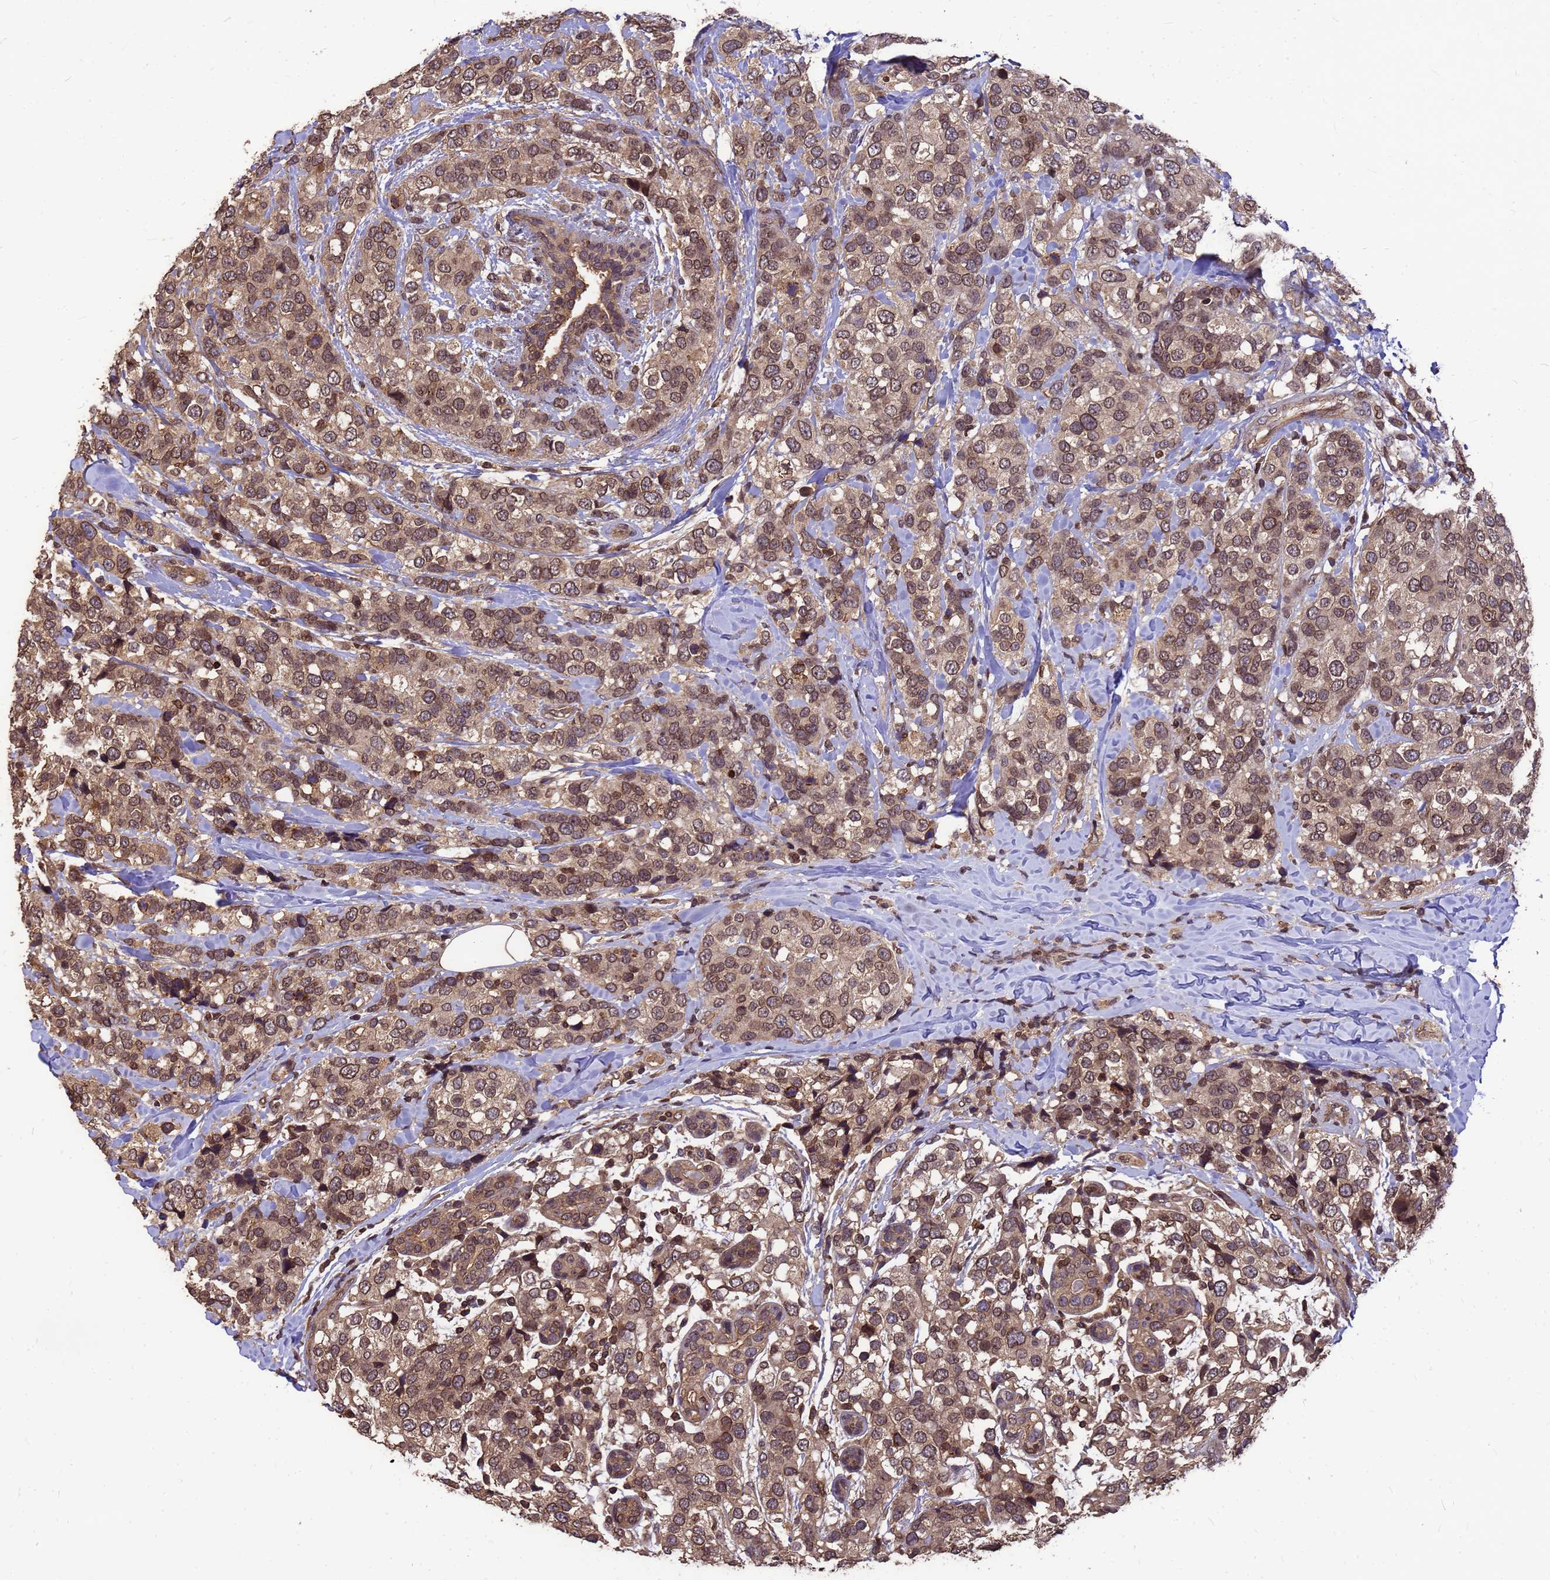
{"staining": {"intensity": "moderate", "quantity": ">75%", "location": "cytoplasmic/membranous,nuclear"}, "tissue": "breast cancer", "cell_type": "Tumor cells", "image_type": "cancer", "snomed": [{"axis": "morphology", "description": "Lobular carcinoma"}, {"axis": "topography", "description": "Breast"}], "caption": "Breast cancer (lobular carcinoma) tissue demonstrates moderate cytoplasmic/membranous and nuclear staining in approximately >75% of tumor cells, visualized by immunohistochemistry.", "gene": "C1orf35", "patient": {"sex": "female", "age": 59}}